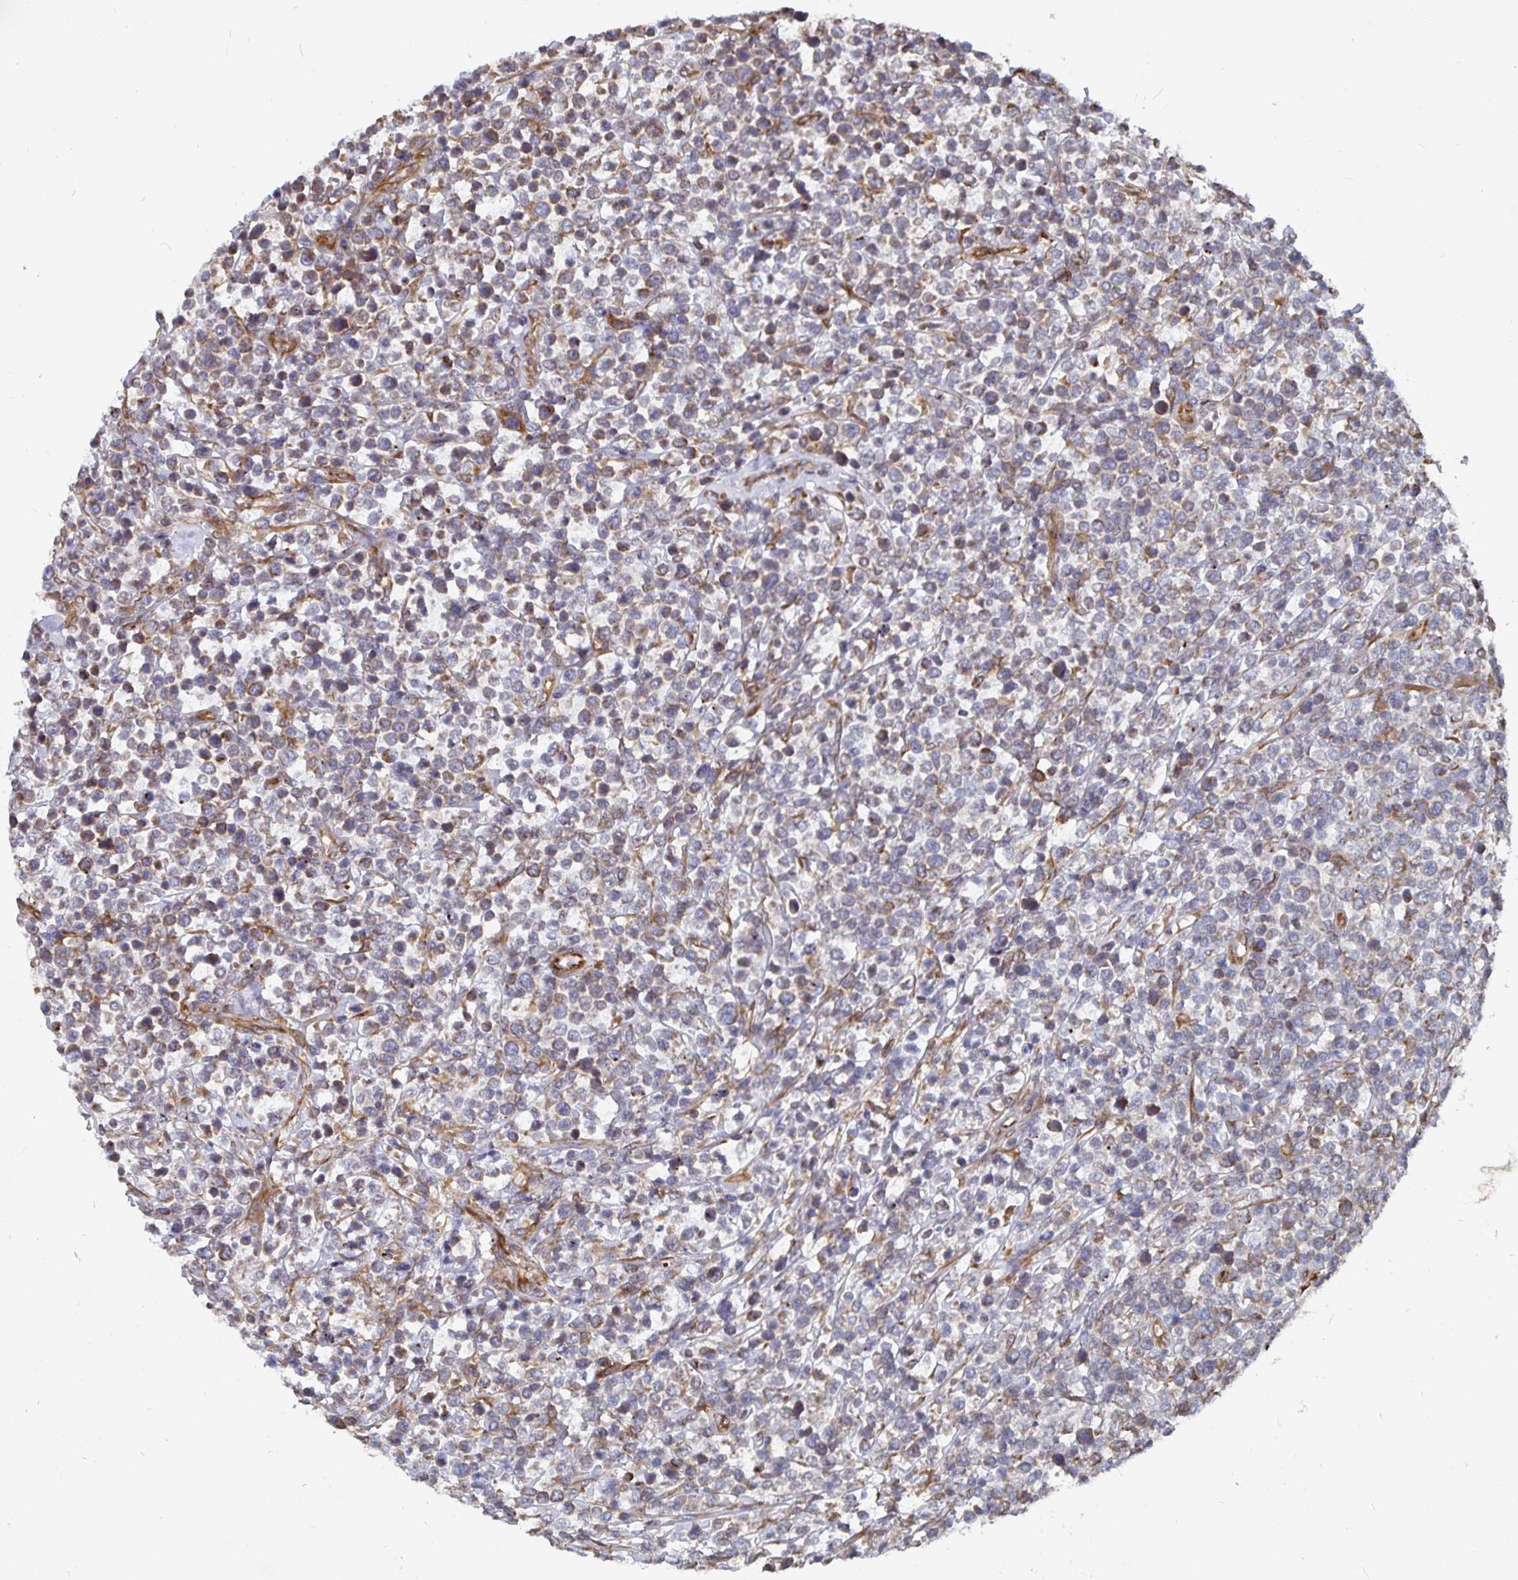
{"staining": {"intensity": "weak", "quantity": "25%-75%", "location": "cytoplasmic/membranous"}, "tissue": "lymphoma", "cell_type": "Tumor cells", "image_type": "cancer", "snomed": [{"axis": "morphology", "description": "Malignant lymphoma, non-Hodgkin's type, High grade"}, {"axis": "topography", "description": "Soft tissue"}], "caption": "A micrograph of malignant lymphoma, non-Hodgkin's type (high-grade) stained for a protein shows weak cytoplasmic/membranous brown staining in tumor cells. The protein of interest is shown in brown color, while the nuclei are stained blue.", "gene": "BCAP29", "patient": {"sex": "female", "age": 56}}